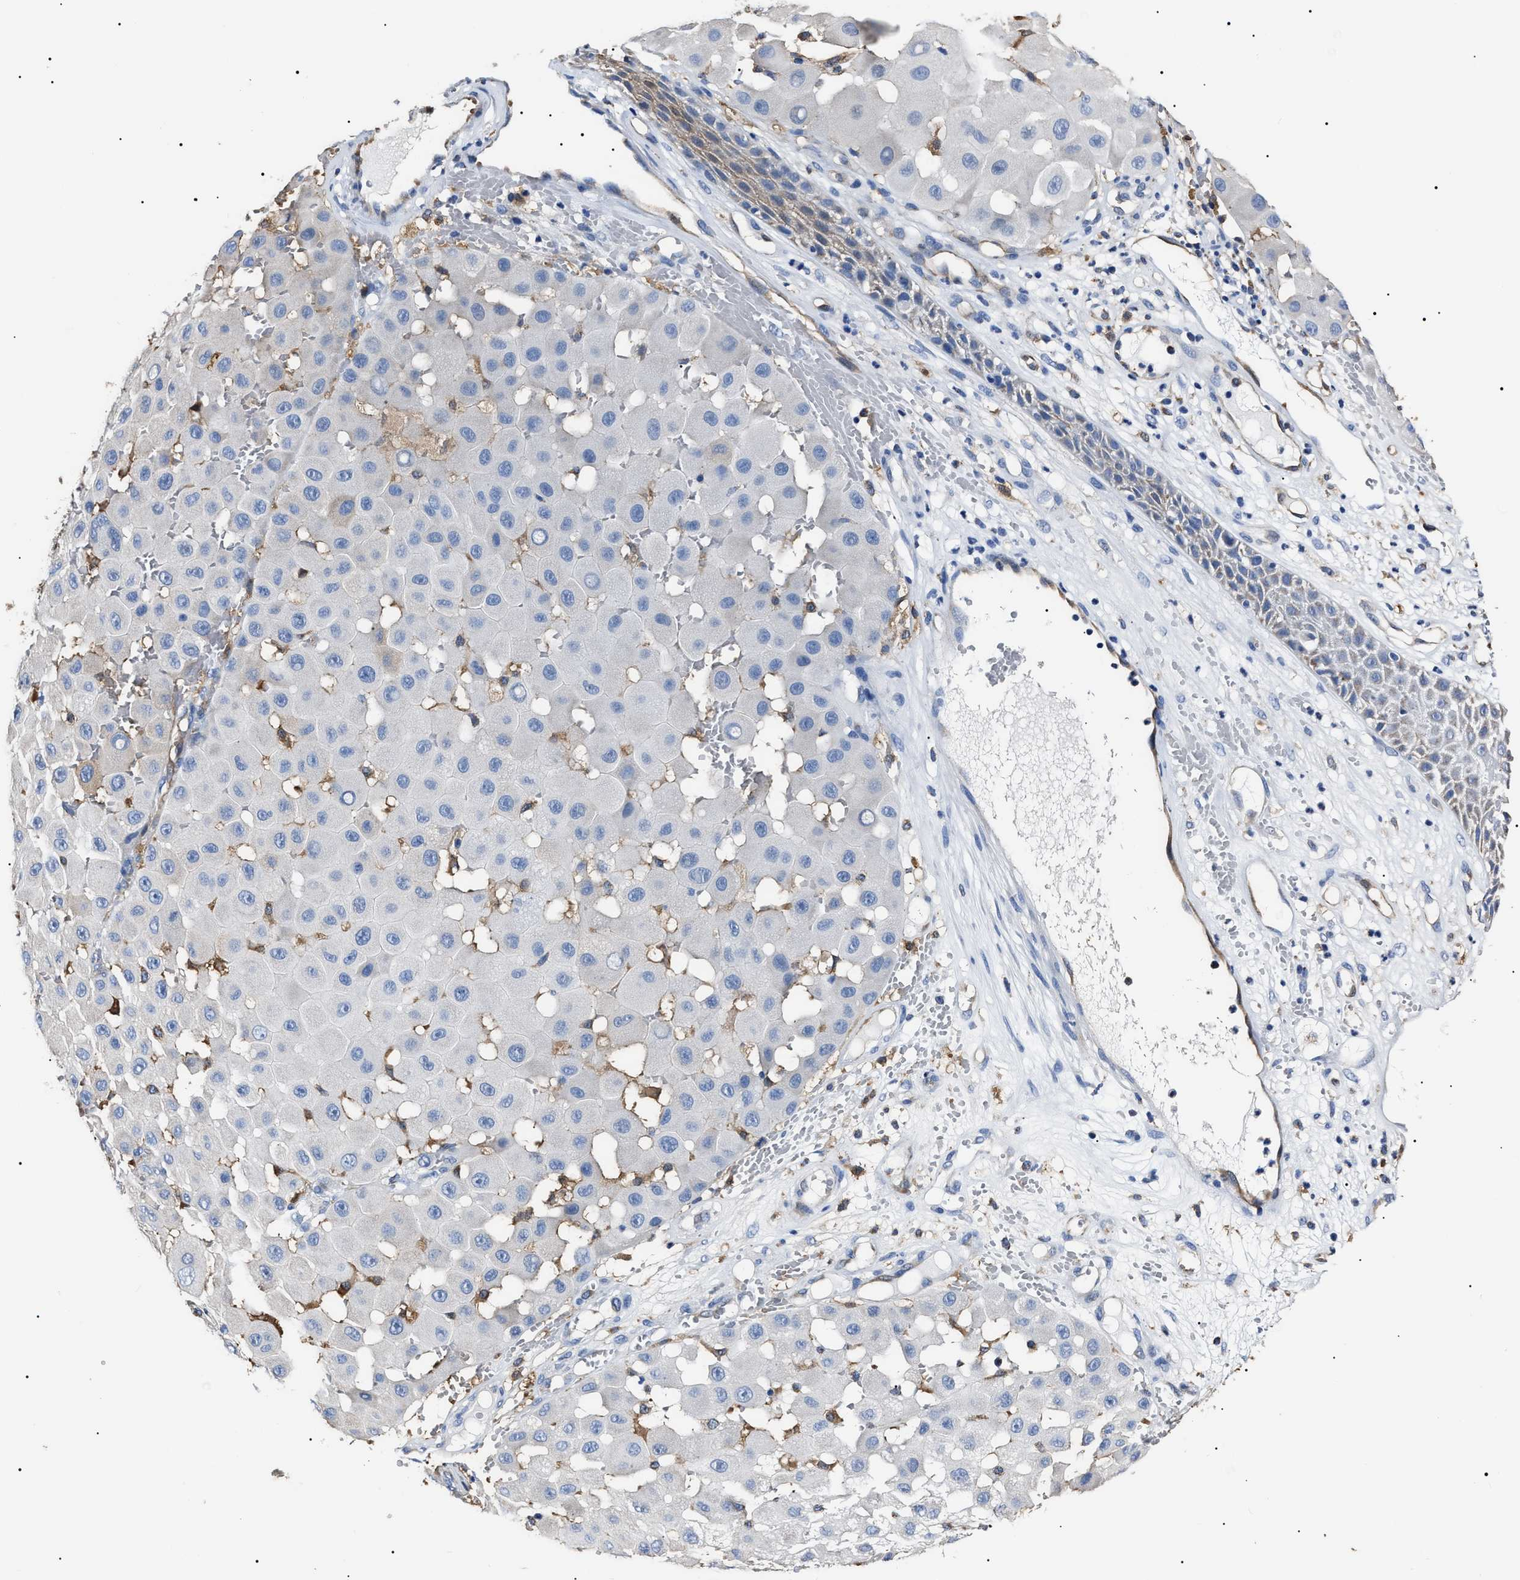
{"staining": {"intensity": "negative", "quantity": "none", "location": "none"}, "tissue": "melanoma", "cell_type": "Tumor cells", "image_type": "cancer", "snomed": [{"axis": "morphology", "description": "Malignant melanoma, NOS"}, {"axis": "topography", "description": "Skin"}], "caption": "Immunohistochemistry of human melanoma demonstrates no staining in tumor cells.", "gene": "ALDH1A1", "patient": {"sex": "female", "age": 81}}